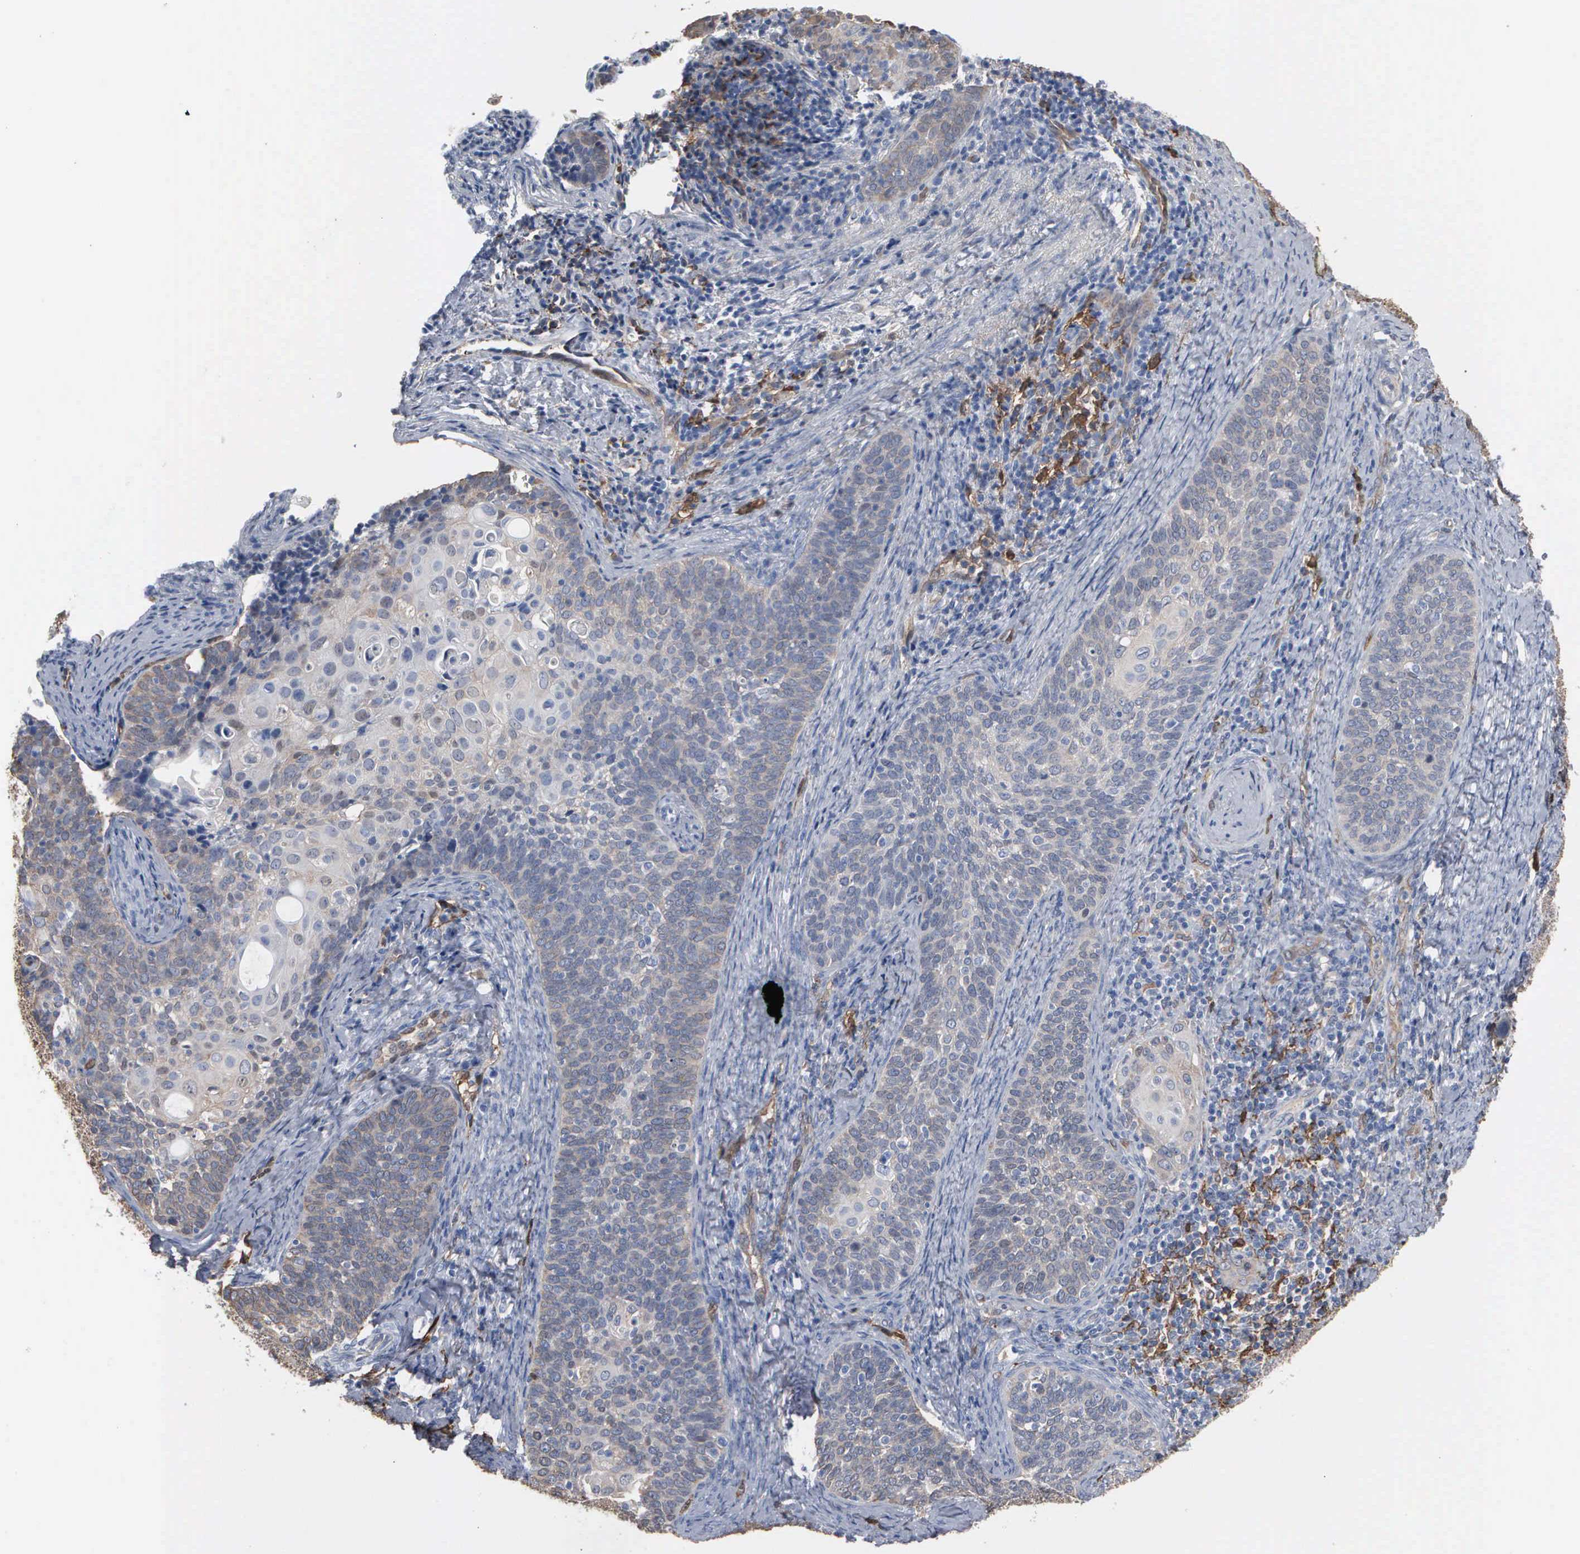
{"staining": {"intensity": "weak", "quantity": ">75%", "location": "cytoplasmic/membranous"}, "tissue": "cervical cancer", "cell_type": "Tumor cells", "image_type": "cancer", "snomed": [{"axis": "morphology", "description": "Squamous cell carcinoma, NOS"}, {"axis": "topography", "description": "Cervix"}], "caption": "This histopathology image exhibits IHC staining of squamous cell carcinoma (cervical), with low weak cytoplasmic/membranous expression in approximately >75% of tumor cells.", "gene": "FSCN1", "patient": {"sex": "female", "age": 33}}